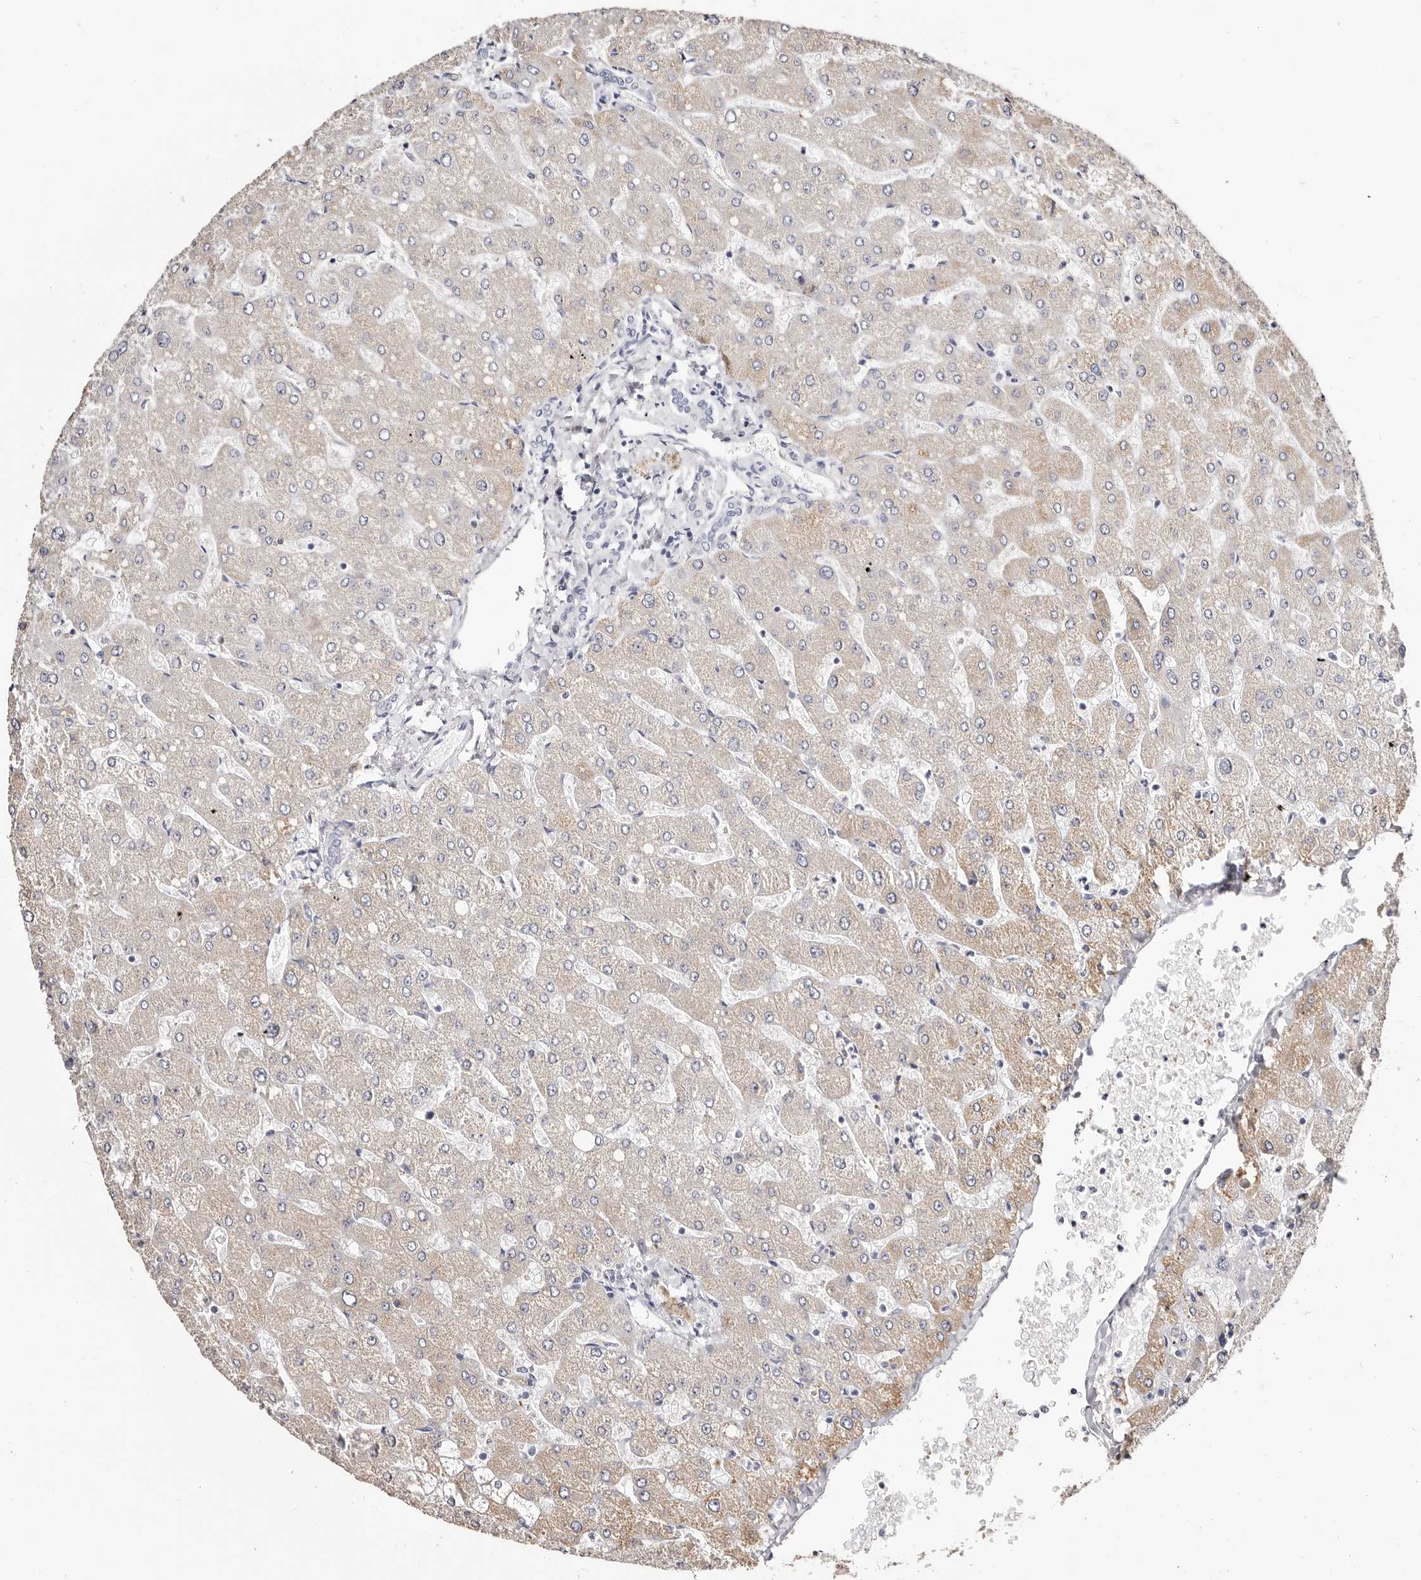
{"staining": {"intensity": "negative", "quantity": "none", "location": "none"}, "tissue": "liver", "cell_type": "Cholangiocytes", "image_type": "normal", "snomed": [{"axis": "morphology", "description": "Normal tissue, NOS"}, {"axis": "topography", "description": "Liver"}], "caption": "Micrograph shows no protein expression in cholangiocytes of unremarkable liver. (DAB immunohistochemistry (IHC) with hematoxylin counter stain).", "gene": "AKNAD1", "patient": {"sex": "male", "age": 55}}